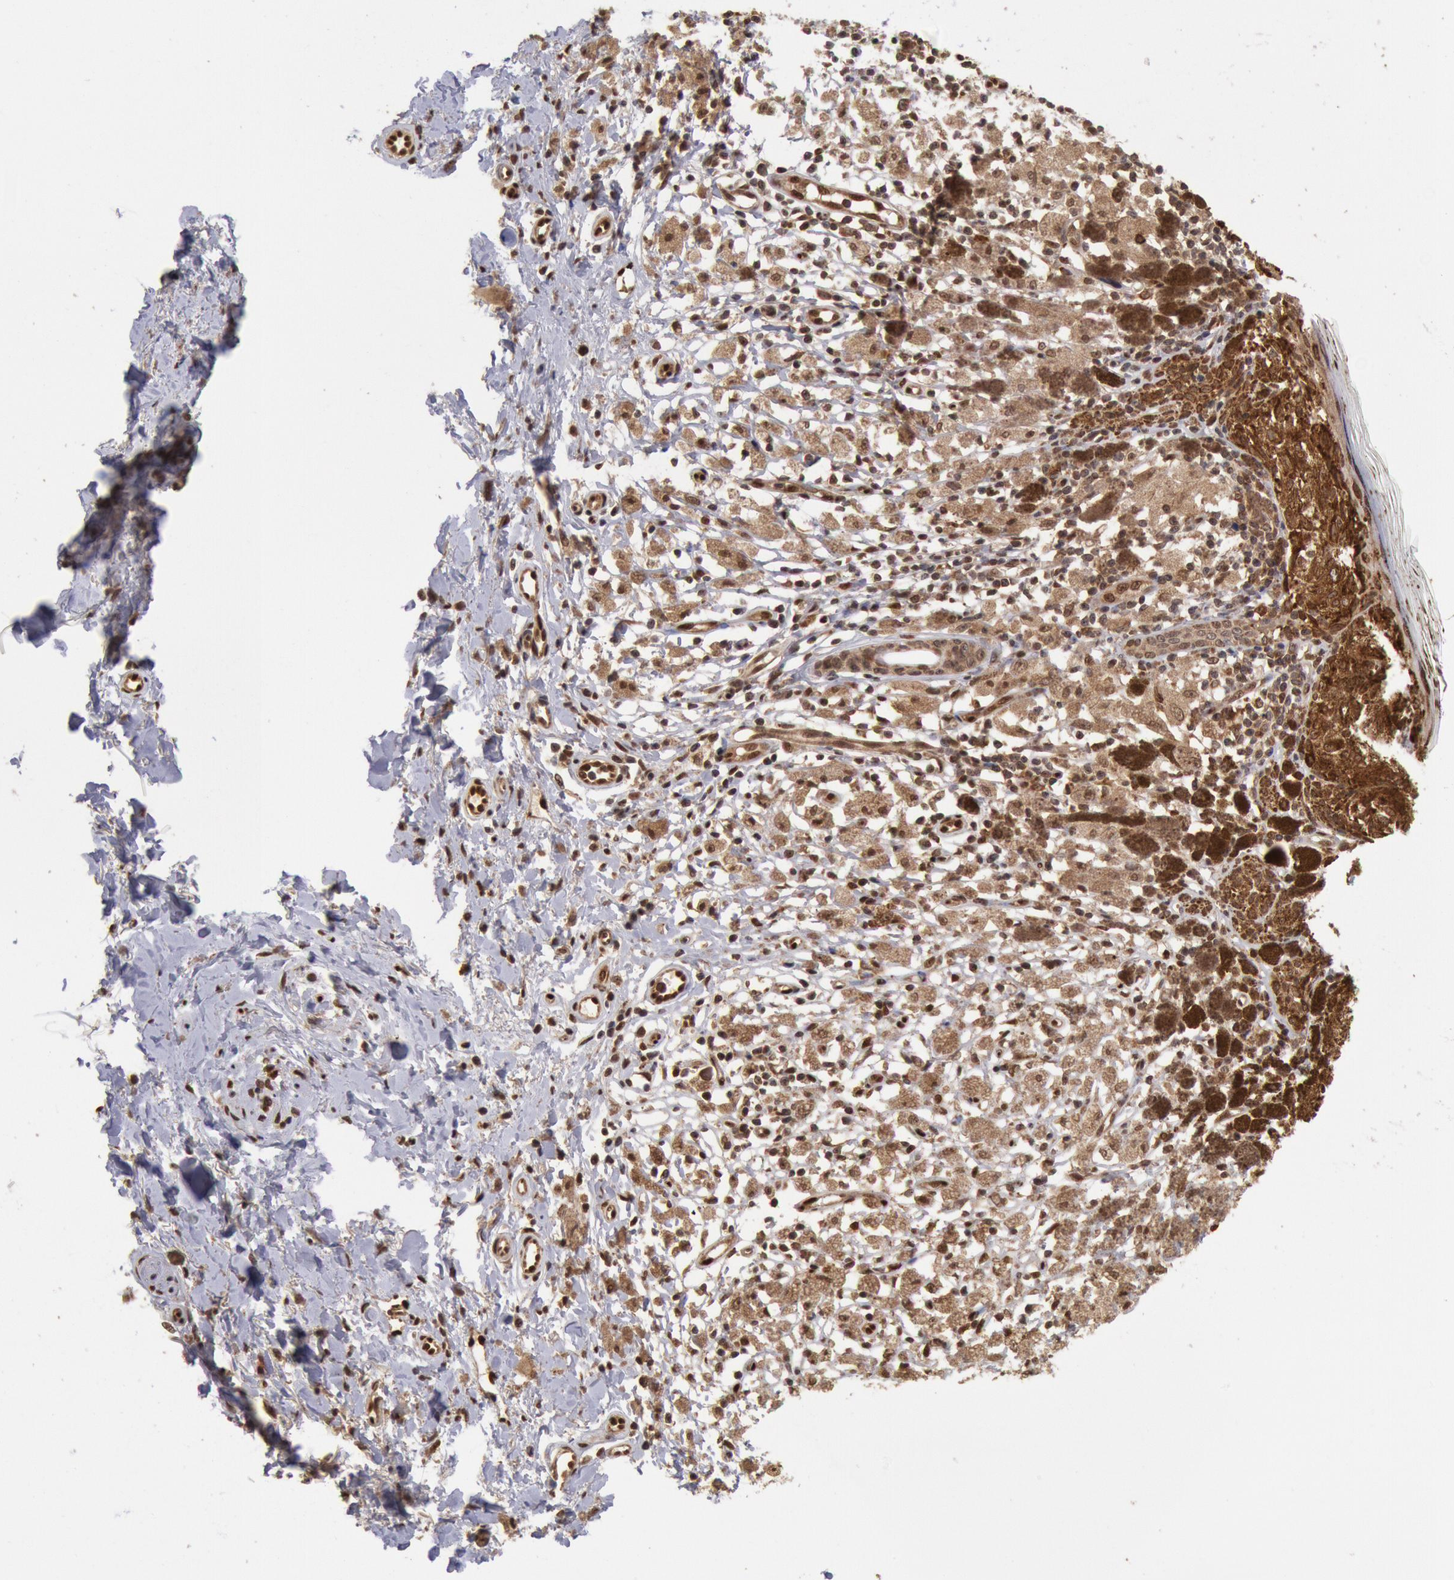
{"staining": {"intensity": "moderate", "quantity": ">75%", "location": "cytoplasmic/membranous"}, "tissue": "melanoma", "cell_type": "Tumor cells", "image_type": "cancer", "snomed": [{"axis": "morphology", "description": "Malignant melanoma, NOS"}, {"axis": "topography", "description": "Skin"}], "caption": "An immunohistochemistry micrograph of neoplastic tissue is shown. Protein staining in brown labels moderate cytoplasmic/membranous positivity in melanoma within tumor cells. Nuclei are stained in blue.", "gene": "STX17", "patient": {"sex": "male", "age": 88}}